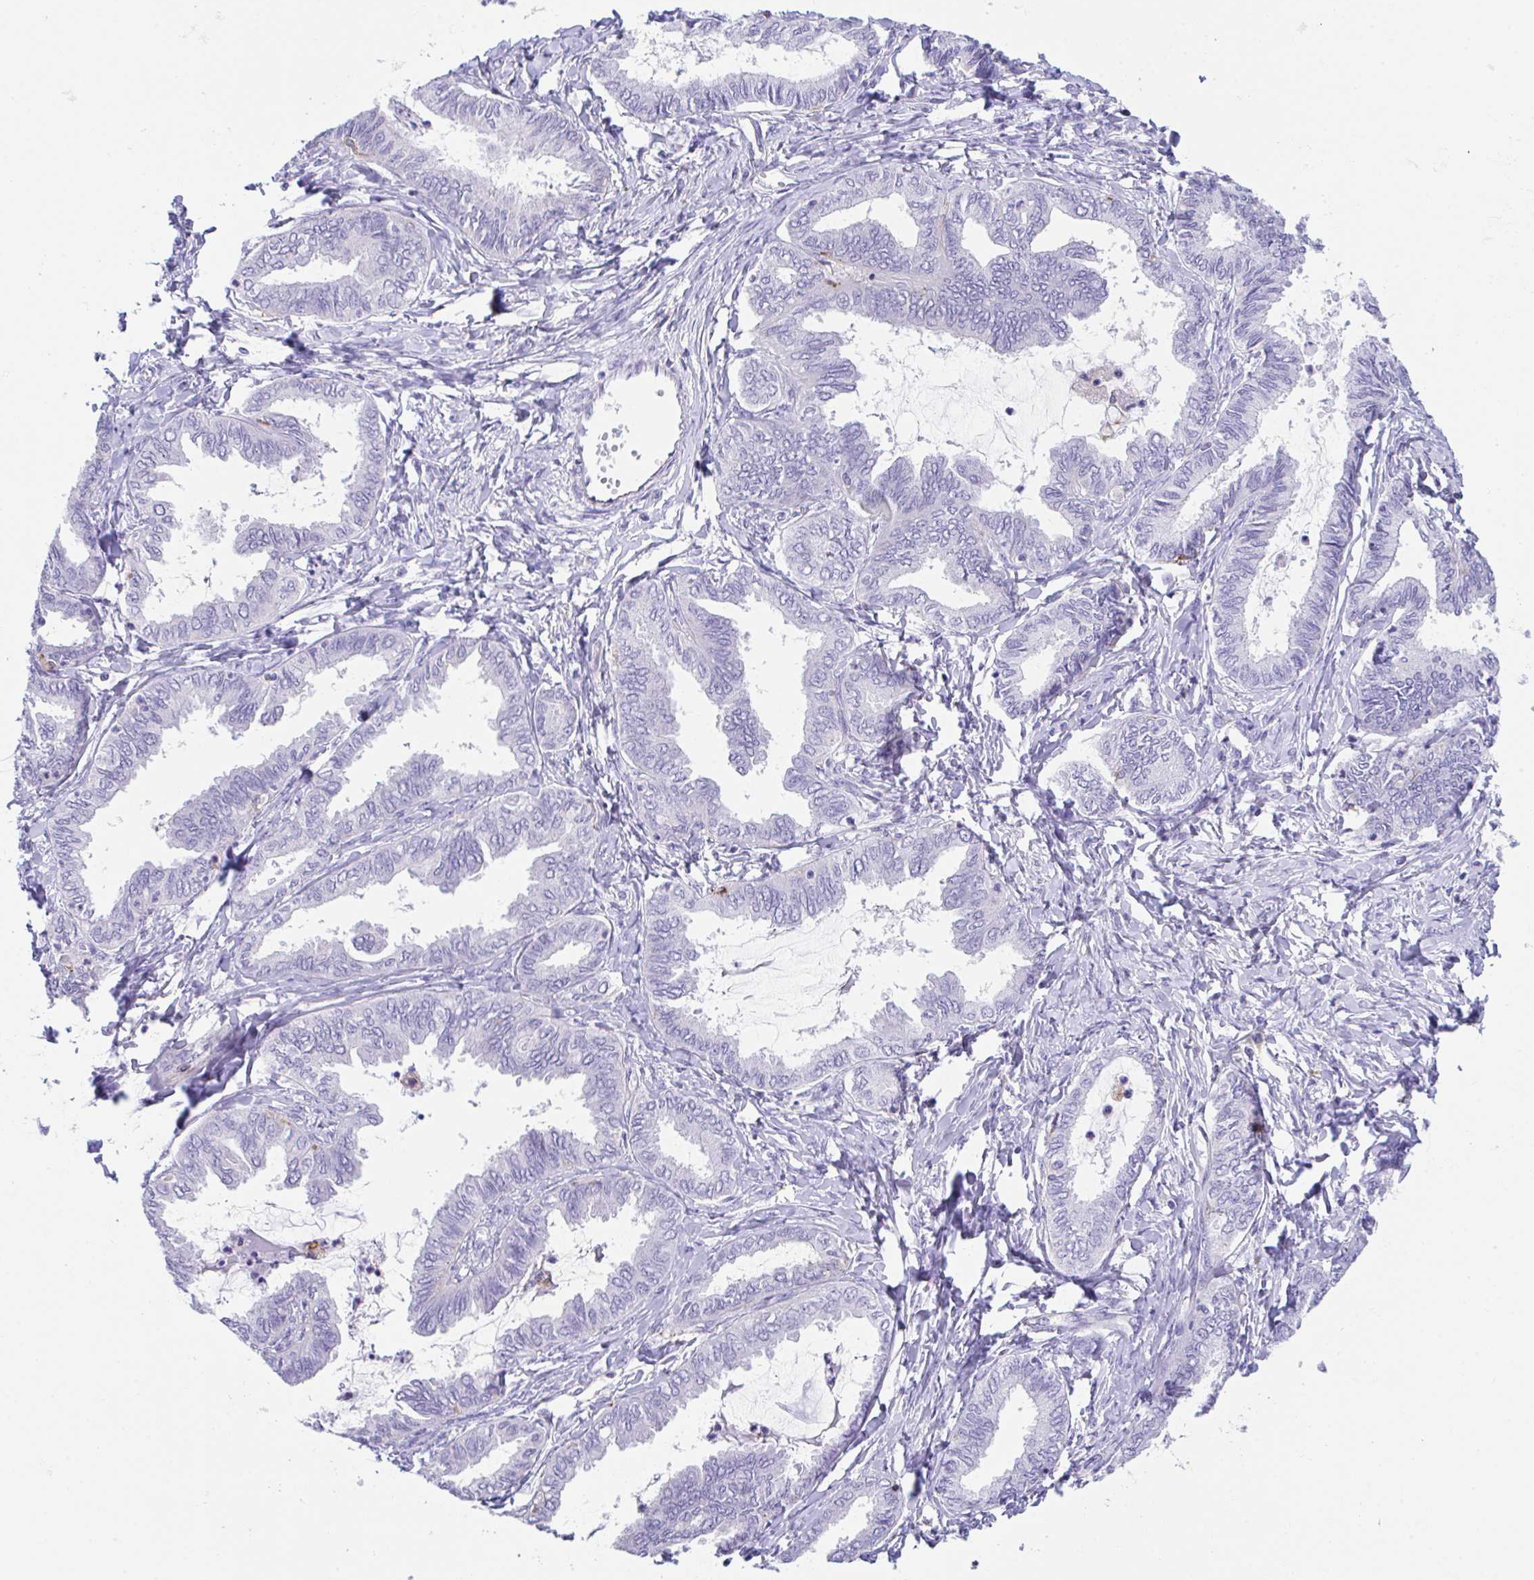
{"staining": {"intensity": "negative", "quantity": "none", "location": "none"}, "tissue": "ovarian cancer", "cell_type": "Tumor cells", "image_type": "cancer", "snomed": [{"axis": "morphology", "description": "Carcinoma, endometroid"}, {"axis": "topography", "description": "Ovary"}], "caption": "This micrograph is of ovarian cancer (endometroid carcinoma) stained with IHC to label a protein in brown with the nuclei are counter-stained blue. There is no staining in tumor cells.", "gene": "HACD4", "patient": {"sex": "female", "age": 70}}